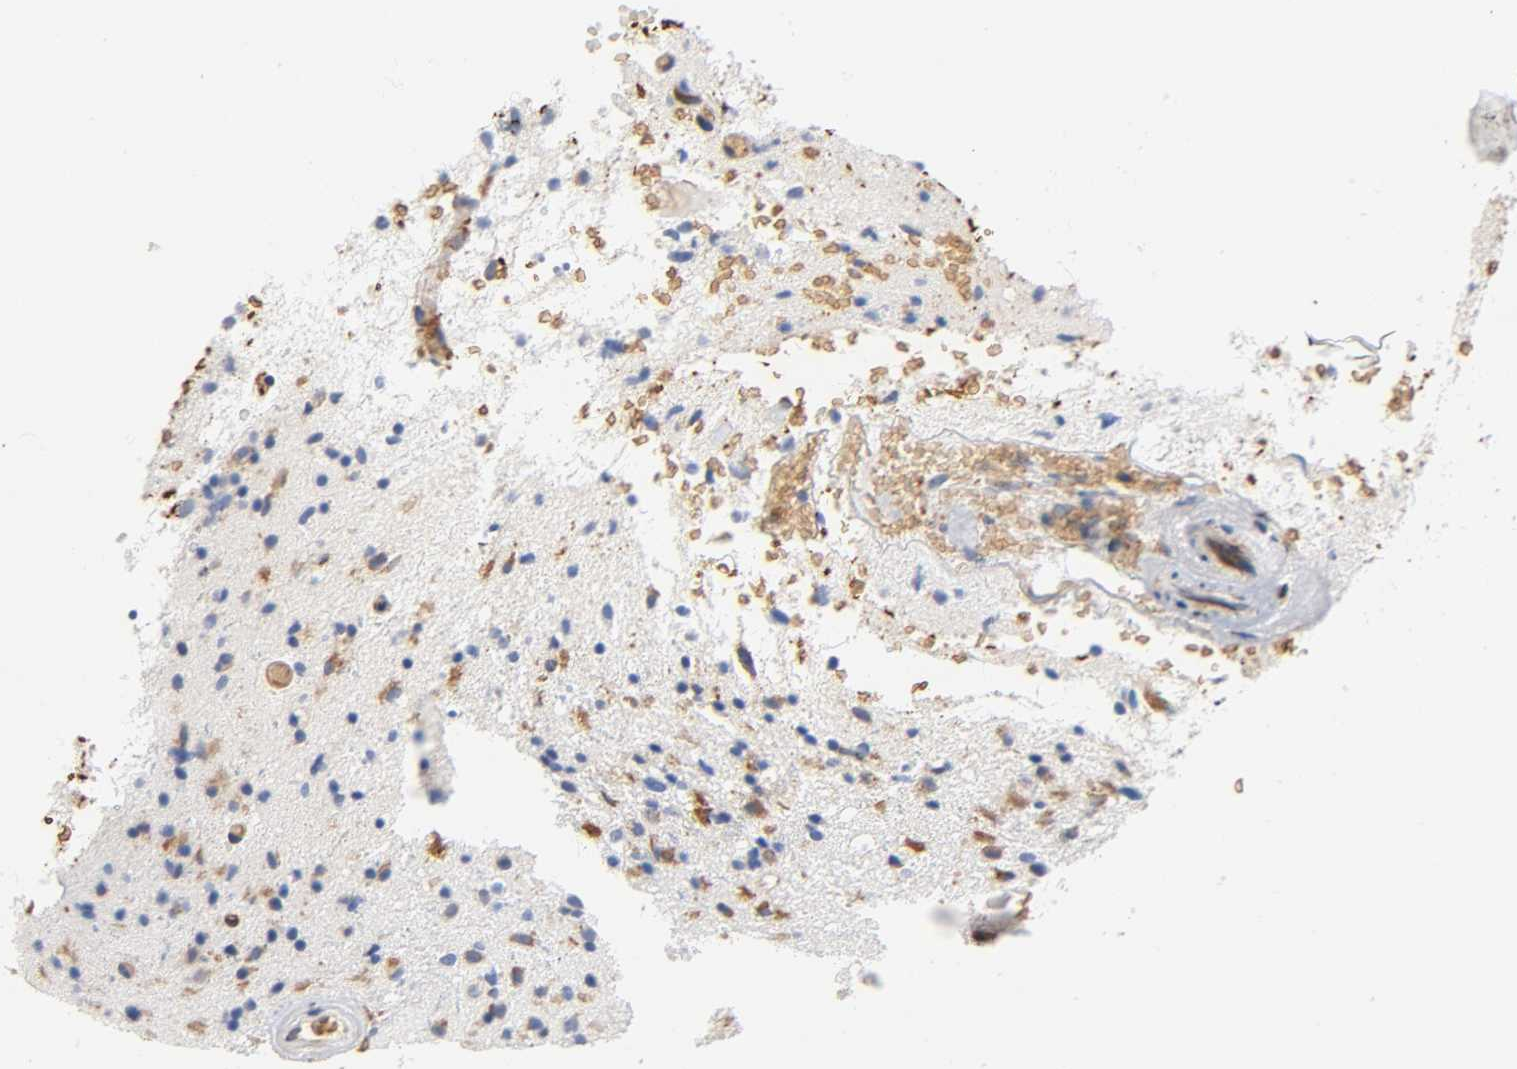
{"staining": {"intensity": "weak", "quantity": "<25%", "location": "cytoplasmic/membranous"}, "tissue": "glioma", "cell_type": "Tumor cells", "image_type": "cancer", "snomed": [{"axis": "morphology", "description": "Glioma, malignant, High grade"}, {"axis": "topography", "description": "Brain"}], "caption": "Glioma stained for a protein using immunohistochemistry (IHC) reveals no positivity tumor cells.", "gene": "UCKL1", "patient": {"sex": "male", "age": 33}}